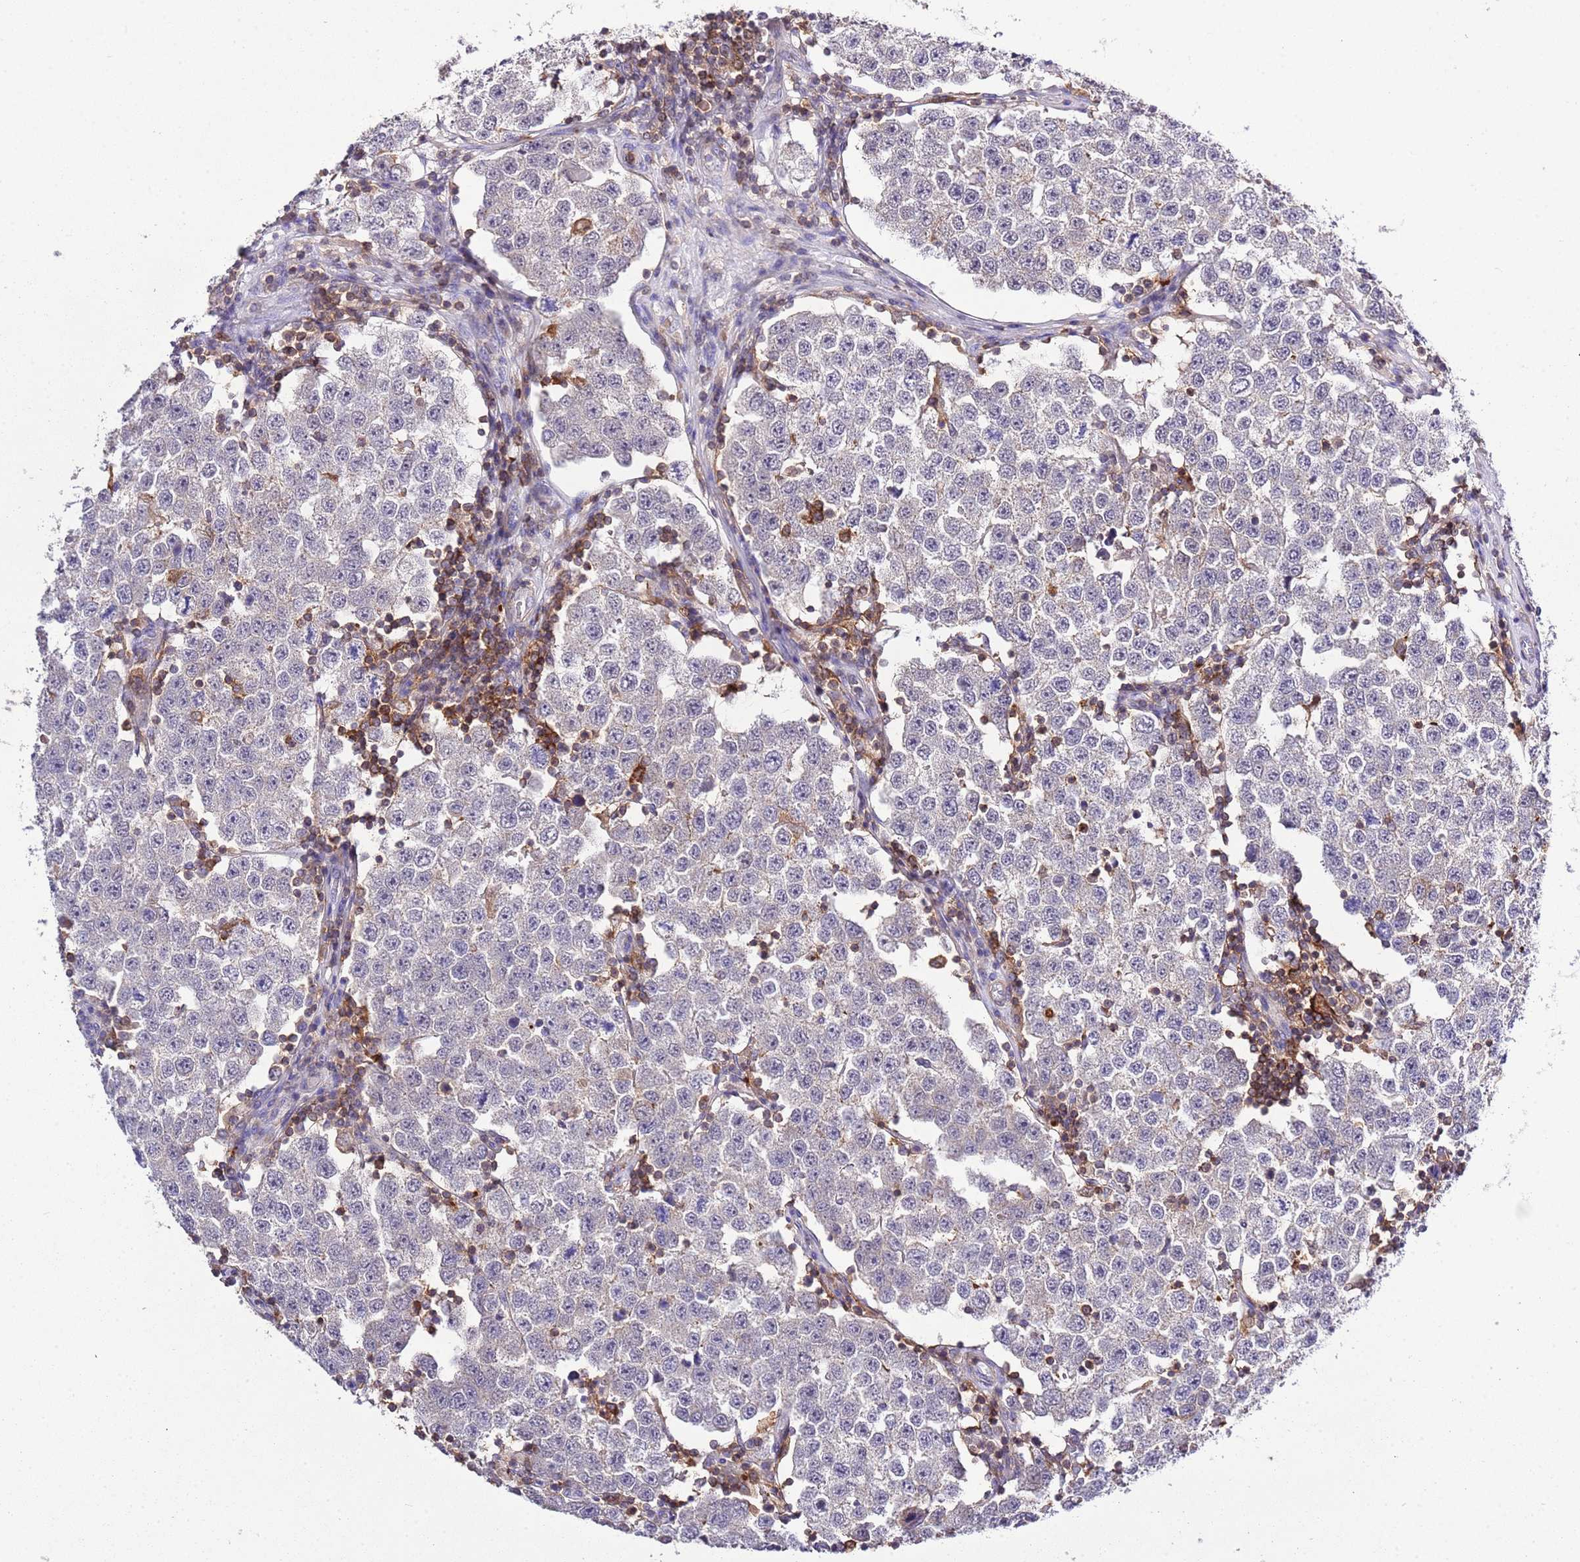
{"staining": {"intensity": "negative", "quantity": "none", "location": "none"}, "tissue": "testis cancer", "cell_type": "Tumor cells", "image_type": "cancer", "snomed": [{"axis": "morphology", "description": "Seminoma, NOS"}, {"axis": "topography", "description": "Testis"}], "caption": "Immunohistochemistry (IHC) histopathology image of neoplastic tissue: testis seminoma stained with DAB (3,3'-diaminobenzidine) reveals no significant protein expression in tumor cells.", "gene": "EFHD1", "patient": {"sex": "male", "age": 34}}